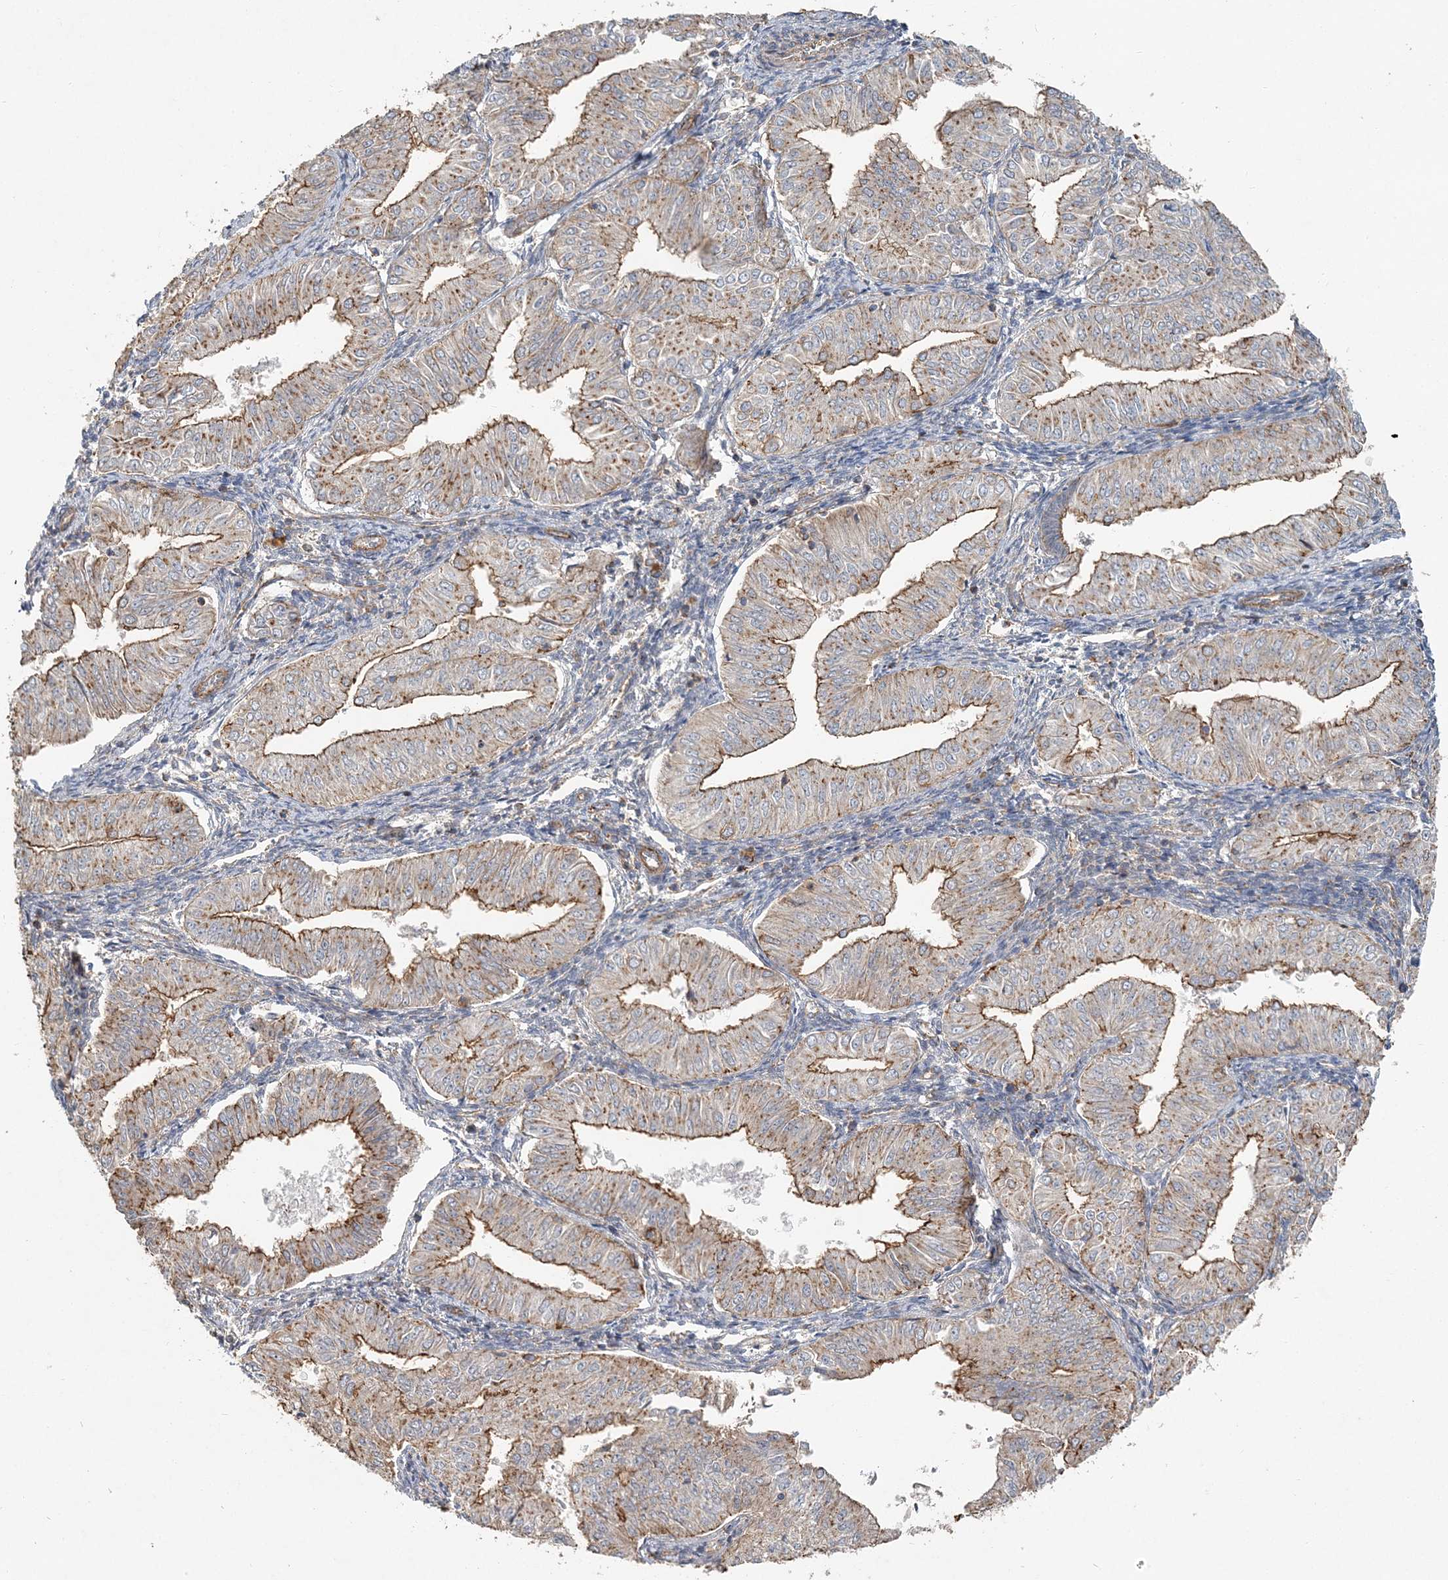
{"staining": {"intensity": "moderate", "quantity": ">75%", "location": "cytoplasmic/membranous"}, "tissue": "endometrial cancer", "cell_type": "Tumor cells", "image_type": "cancer", "snomed": [{"axis": "morphology", "description": "Normal tissue, NOS"}, {"axis": "morphology", "description": "Adenocarcinoma, NOS"}, {"axis": "topography", "description": "Endometrium"}], "caption": "Immunohistochemical staining of endometrial adenocarcinoma reveals medium levels of moderate cytoplasmic/membranous protein positivity in approximately >75% of tumor cells. The staining was performed using DAB to visualize the protein expression in brown, while the nuclei were stained in blue with hematoxylin (Magnification: 20x).", "gene": "MAT2B", "patient": {"sex": "female", "age": 53}}